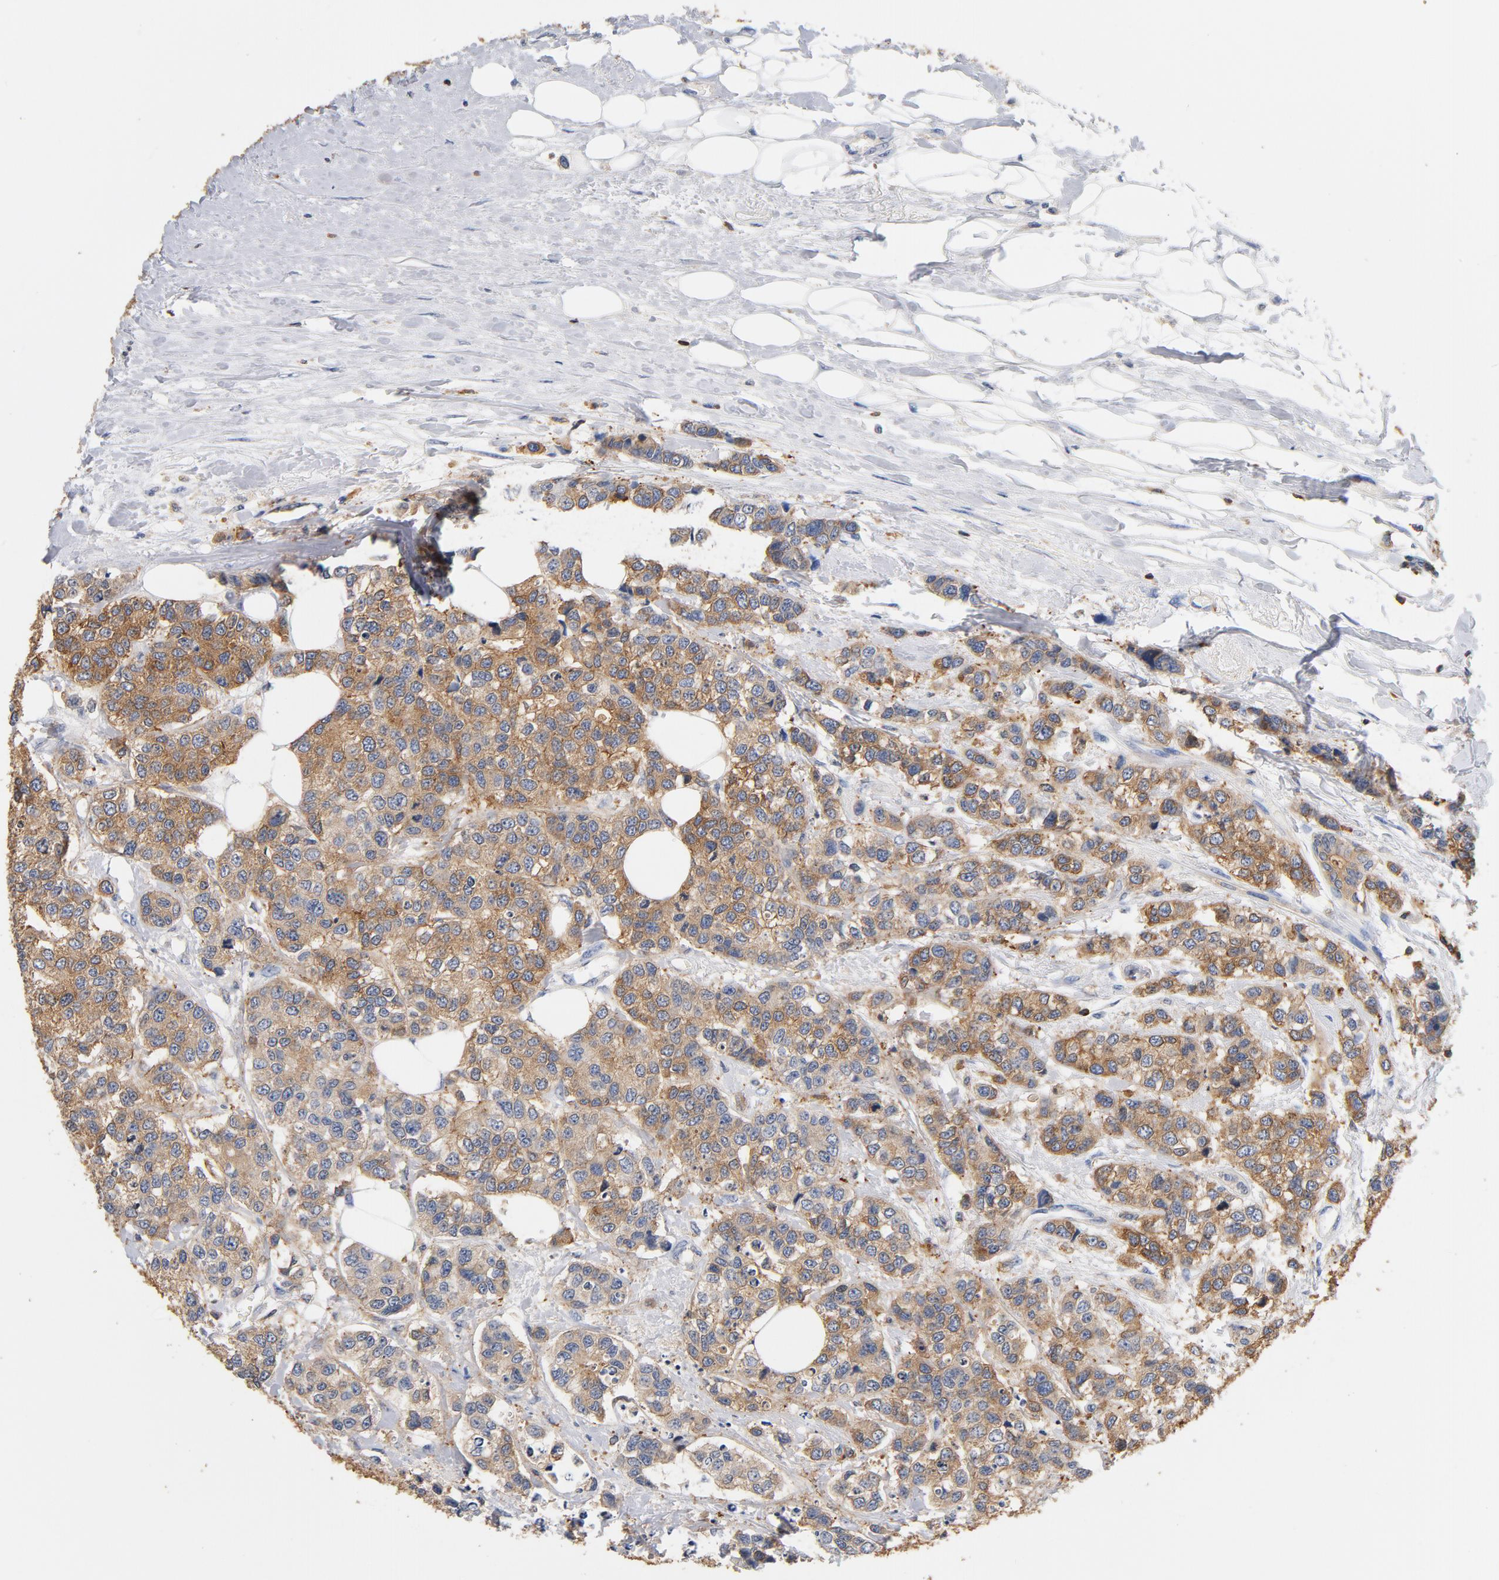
{"staining": {"intensity": "moderate", "quantity": ">75%", "location": "cytoplasmic/membranous"}, "tissue": "breast cancer", "cell_type": "Tumor cells", "image_type": "cancer", "snomed": [{"axis": "morphology", "description": "Duct carcinoma"}, {"axis": "topography", "description": "Breast"}], "caption": "High-magnification brightfield microscopy of breast cancer stained with DAB (brown) and counterstained with hematoxylin (blue). tumor cells exhibit moderate cytoplasmic/membranous expression is identified in approximately>75% of cells.", "gene": "EZR", "patient": {"sex": "female", "age": 51}}